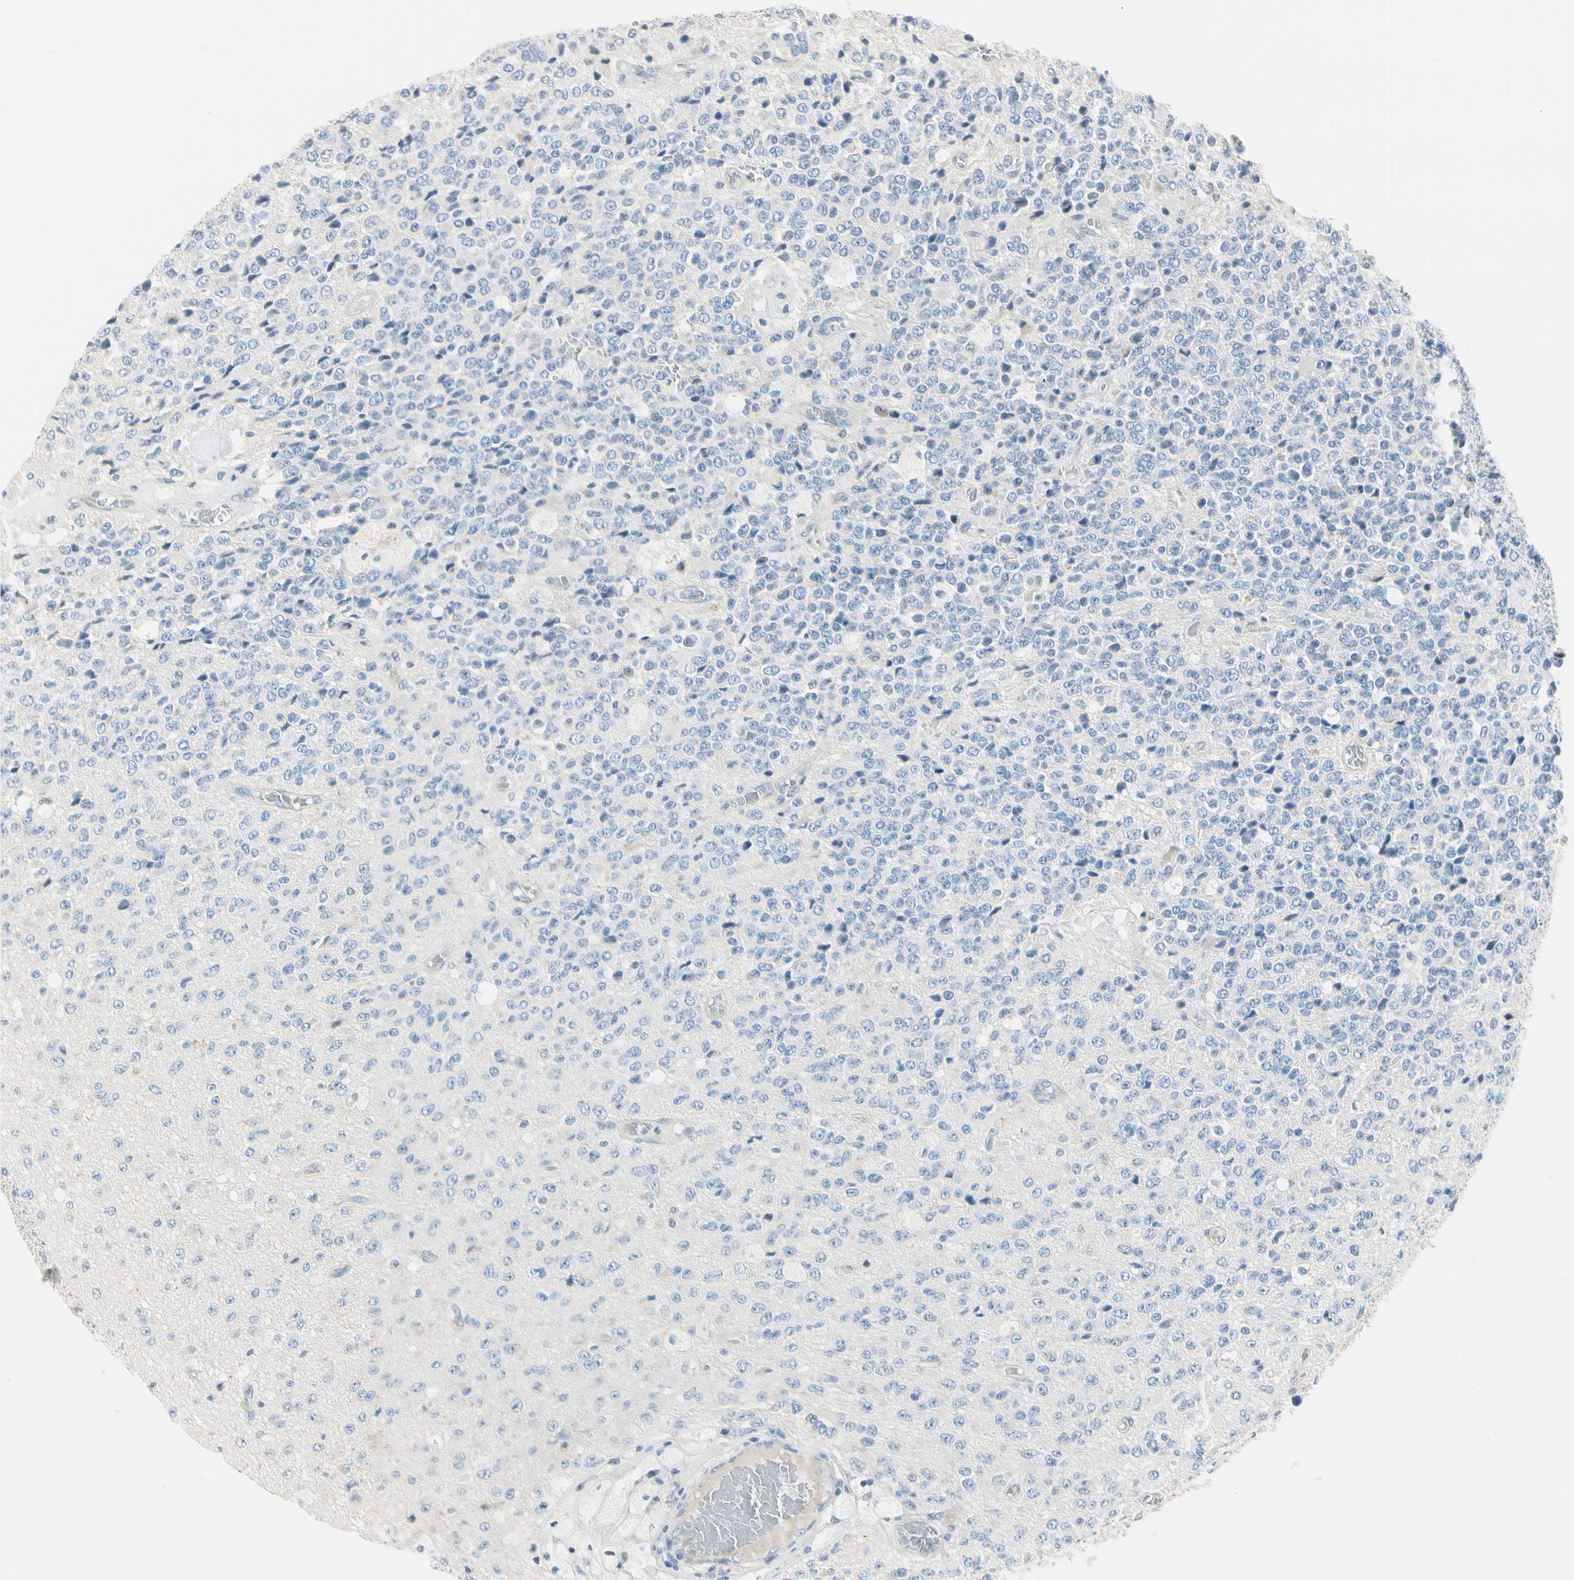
{"staining": {"intensity": "negative", "quantity": "none", "location": "none"}, "tissue": "glioma", "cell_type": "Tumor cells", "image_type": "cancer", "snomed": [{"axis": "morphology", "description": "Glioma, malignant, High grade"}, {"axis": "topography", "description": "pancreas cauda"}], "caption": "This is an immunohistochemistry (IHC) photomicrograph of malignant high-grade glioma. There is no expression in tumor cells.", "gene": "STK40", "patient": {"sex": "male", "age": 60}}